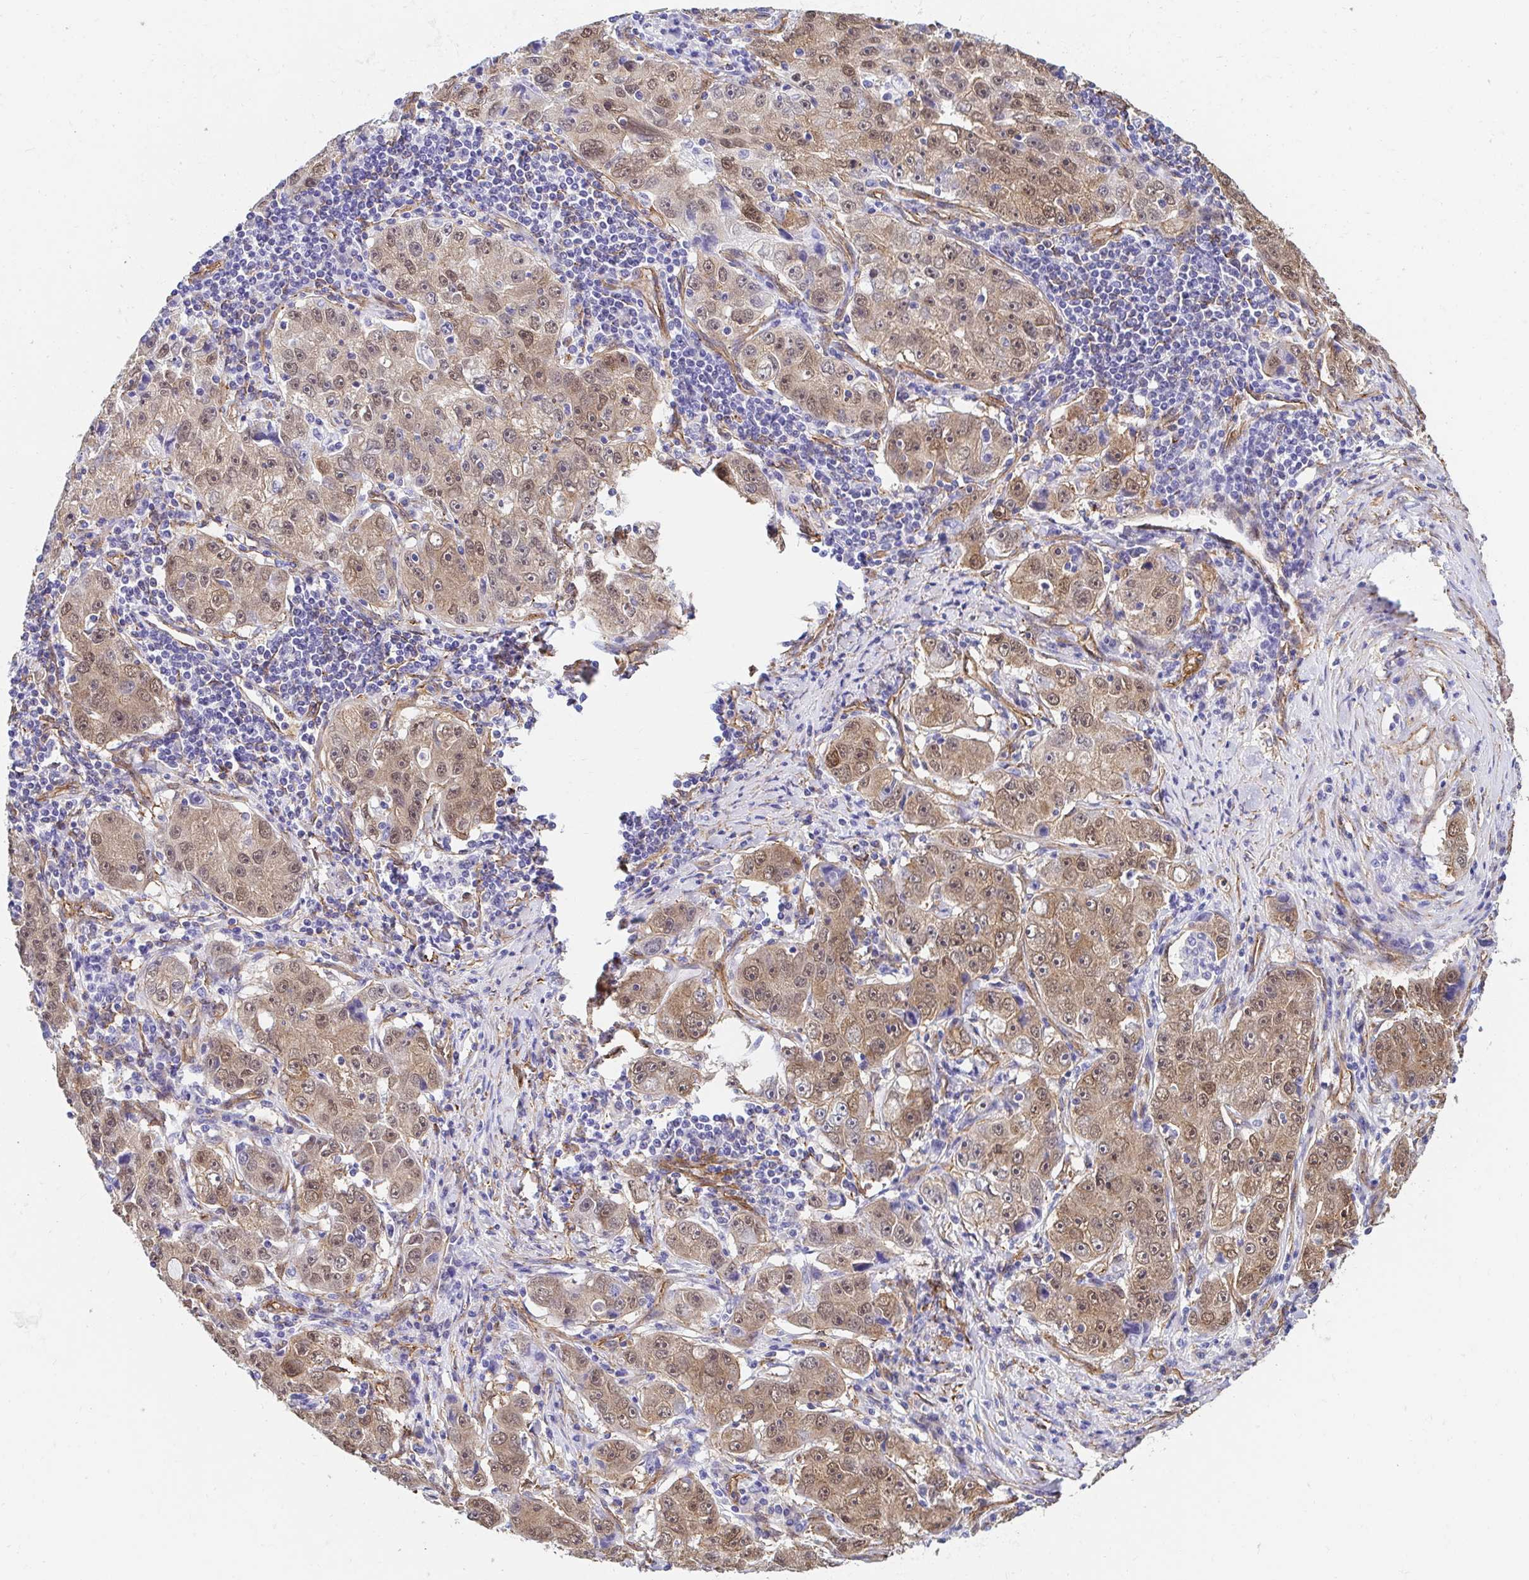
{"staining": {"intensity": "weak", "quantity": ">75%", "location": "cytoplasmic/membranous,nuclear"}, "tissue": "lung cancer", "cell_type": "Tumor cells", "image_type": "cancer", "snomed": [{"axis": "morphology", "description": "Normal morphology"}, {"axis": "morphology", "description": "Adenocarcinoma, NOS"}, {"axis": "topography", "description": "Lymph node"}, {"axis": "topography", "description": "Lung"}], "caption": "Immunohistochemistry photomicrograph of neoplastic tissue: human lung cancer stained using immunohistochemistry reveals low levels of weak protein expression localized specifically in the cytoplasmic/membranous and nuclear of tumor cells, appearing as a cytoplasmic/membranous and nuclear brown color.", "gene": "CTTN", "patient": {"sex": "female", "age": 57}}